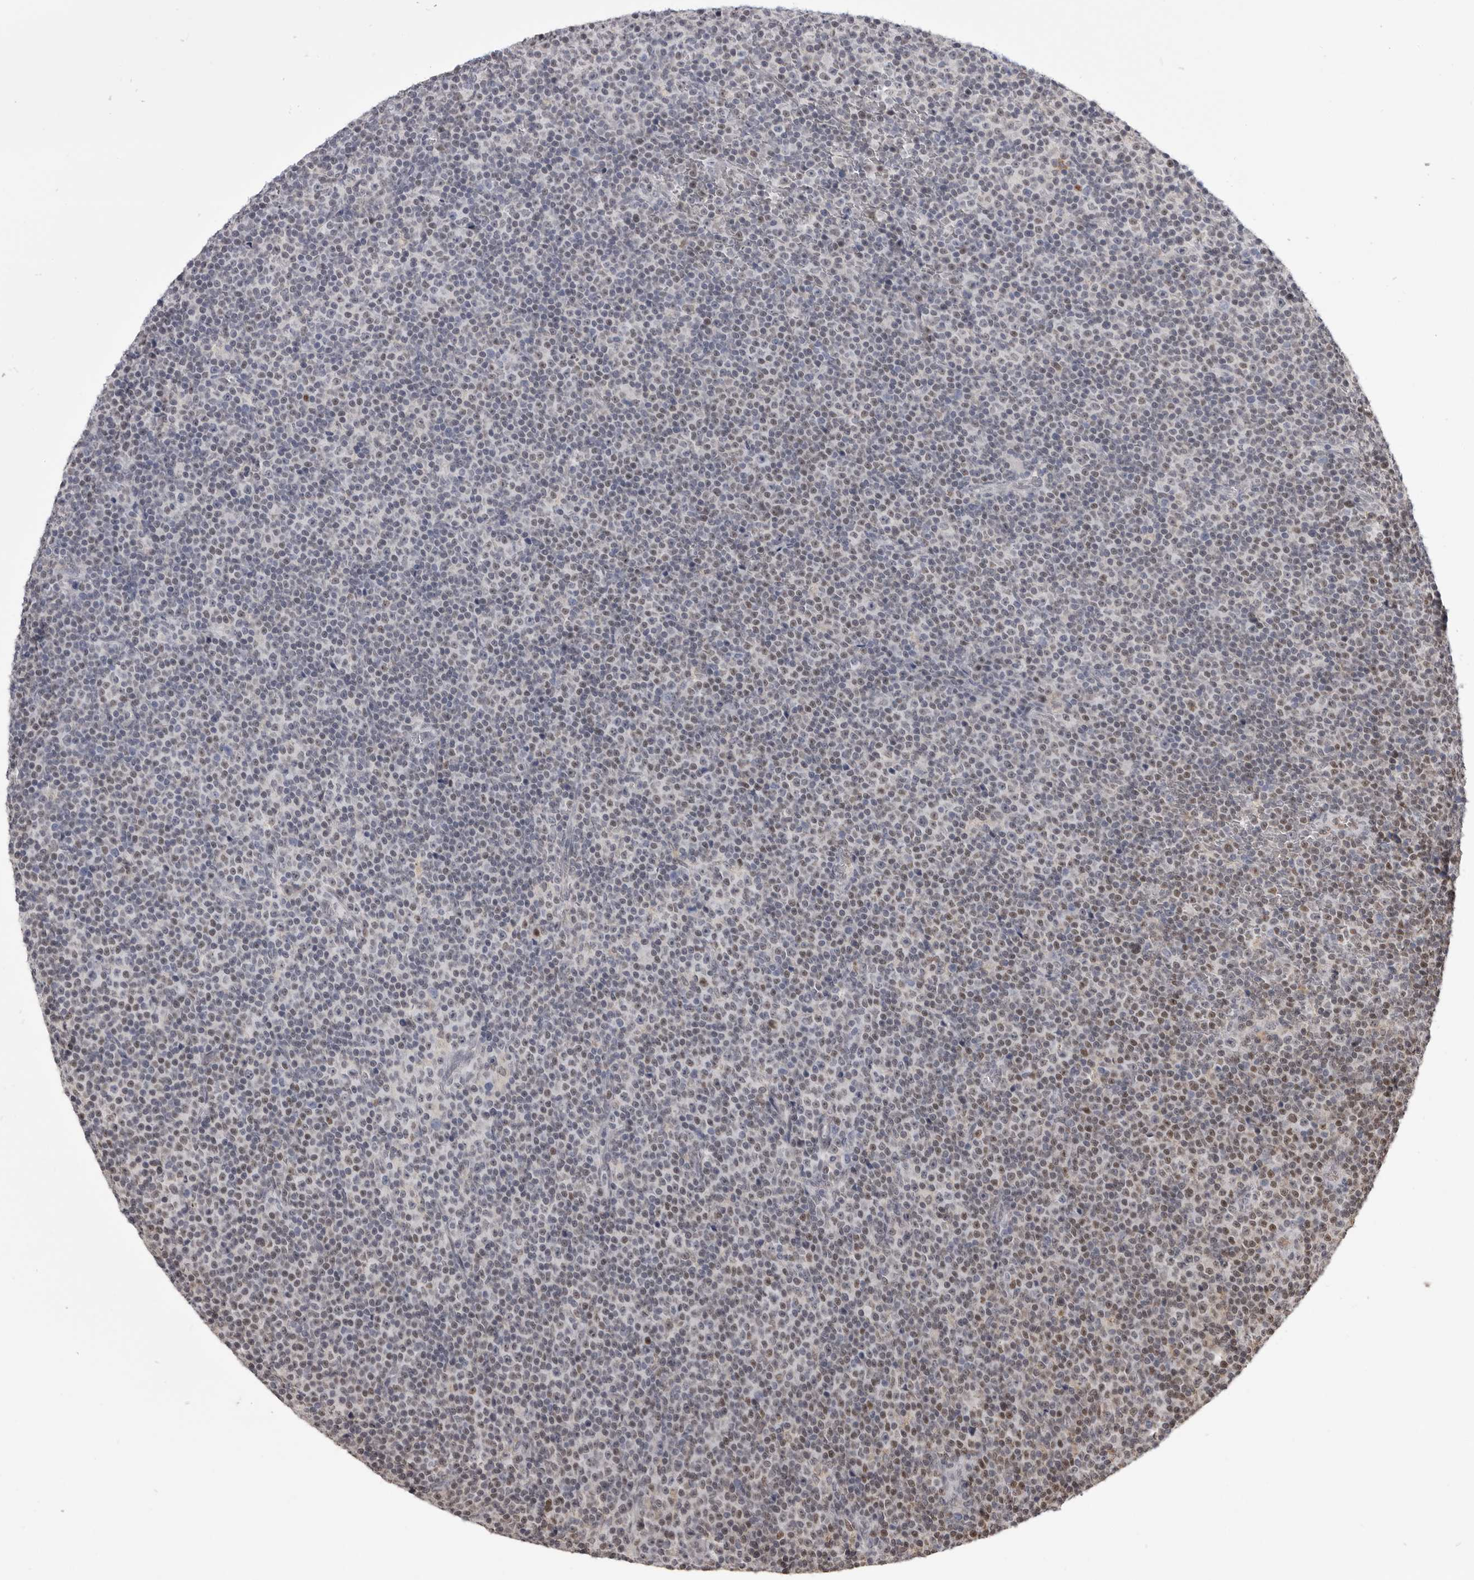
{"staining": {"intensity": "weak", "quantity": "25%-75%", "location": "nuclear"}, "tissue": "lymphoma", "cell_type": "Tumor cells", "image_type": "cancer", "snomed": [{"axis": "morphology", "description": "Malignant lymphoma, non-Hodgkin's type, Low grade"}, {"axis": "topography", "description": "Lymph node"}], "caption": "Malignant lymphoma, non-Hodgkin's type (low-grade) tissue shows weak nuclear expression in approximately 25%-75% of tumor cells, visualized by immunohistochemistry. (IHC, brightfield microscopy, high magnification).", "gene": "CGN", "patient": {"sex": "female", "age": 67}}